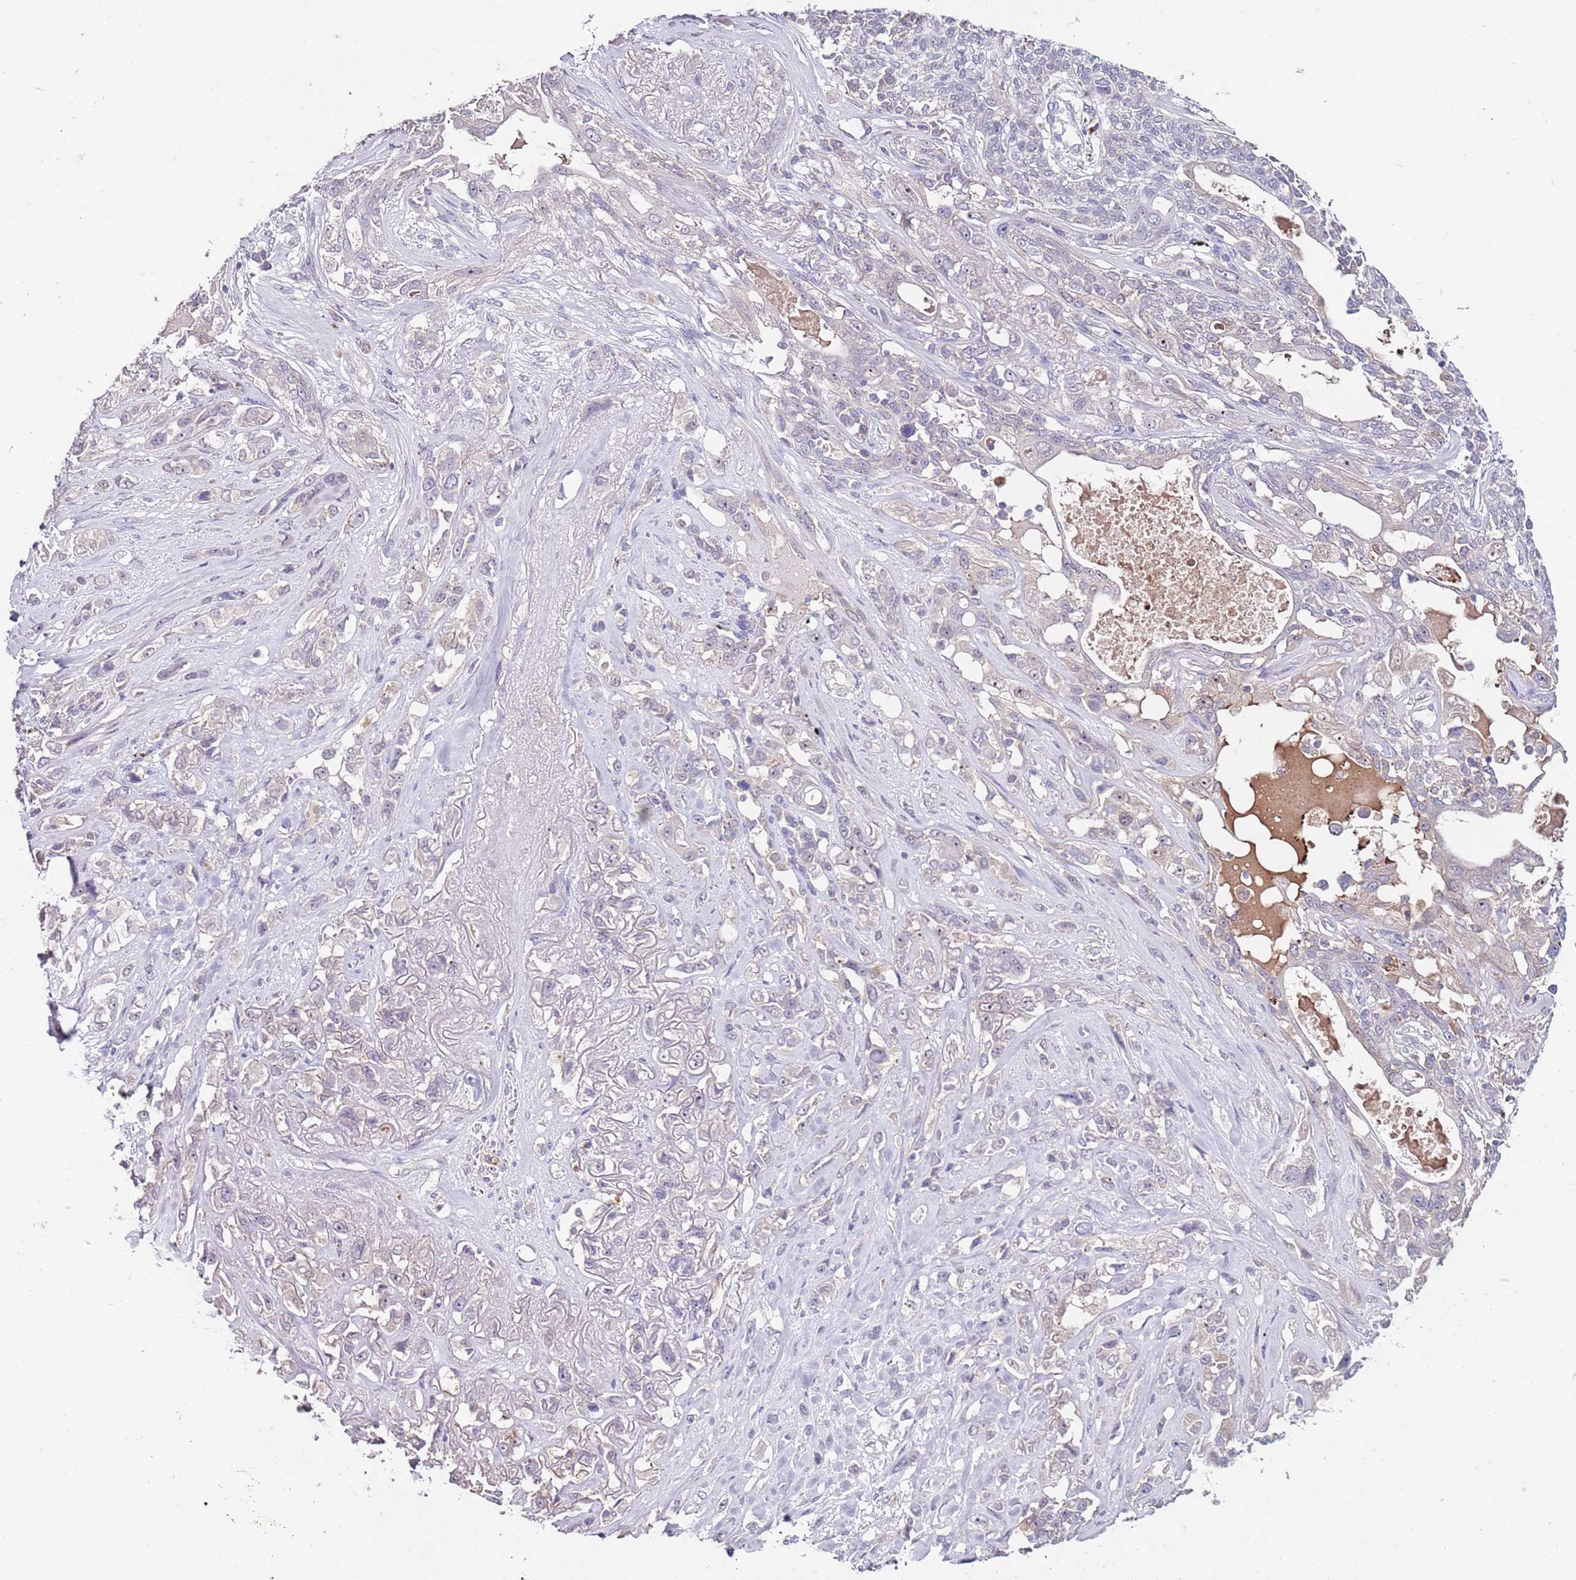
{"staining": {"intensity": "negative", "quantity": "none", "location": "none"}, "tissue": "lung cancer", "cell_type": "Tumor cells", "image_type": "cancer", "snomed": [{"axis": "morphology", "description": "Squamous cell carcinoma, NOS"}, {"axis": "topography", "description": "Lung"}], "caption": "Immunohistochemical staining of lung squamous cell carcinoma exhibits no significant expression in tumor cells. The staining is performed using DAB (3,3'-diaminobenzidine) brown chromogen with nuclei counter-stained in using hematoxylin.", "gene": "NRDE2", "patient": {"sex": "female", "age": 70}}